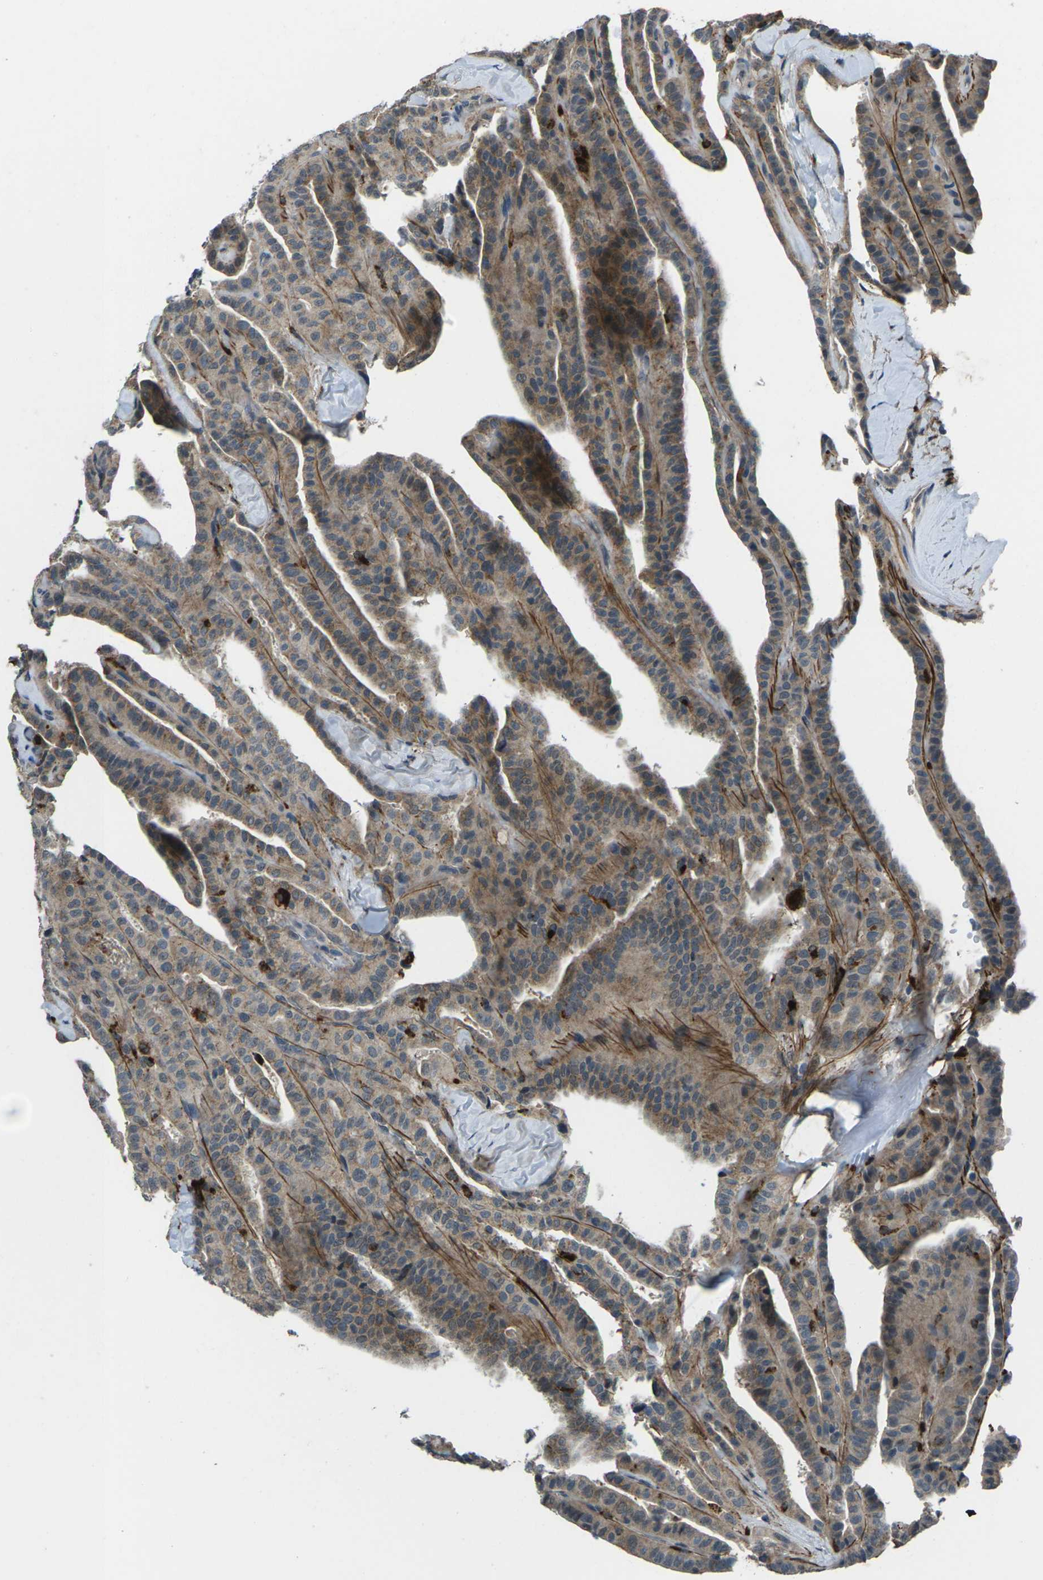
{"staining": {"intensity": "weak", "quantity": ">75%", "location": "cytoplasmic/membranous"}, "tissue": "thyroid cancer", "cell_type": "Tumor cells", "image_type": "cancer", "snomed": [{"axis": "morphology", "description": "Papillary adenocarcinoma, NOS"}, {"axis": "topography", "description": "Thyroid gland"}], "caption": "A low amount of weak cytoplasmic/membranous staining is seen in about >75% of tumor cells in papillary adenocarcinoma (thyroid) tissue. (Brightfield microscopy of DAB IHC at high magnification).", "gene": "SLC31A2", "patient": {"sex": "male", "age": 77}}